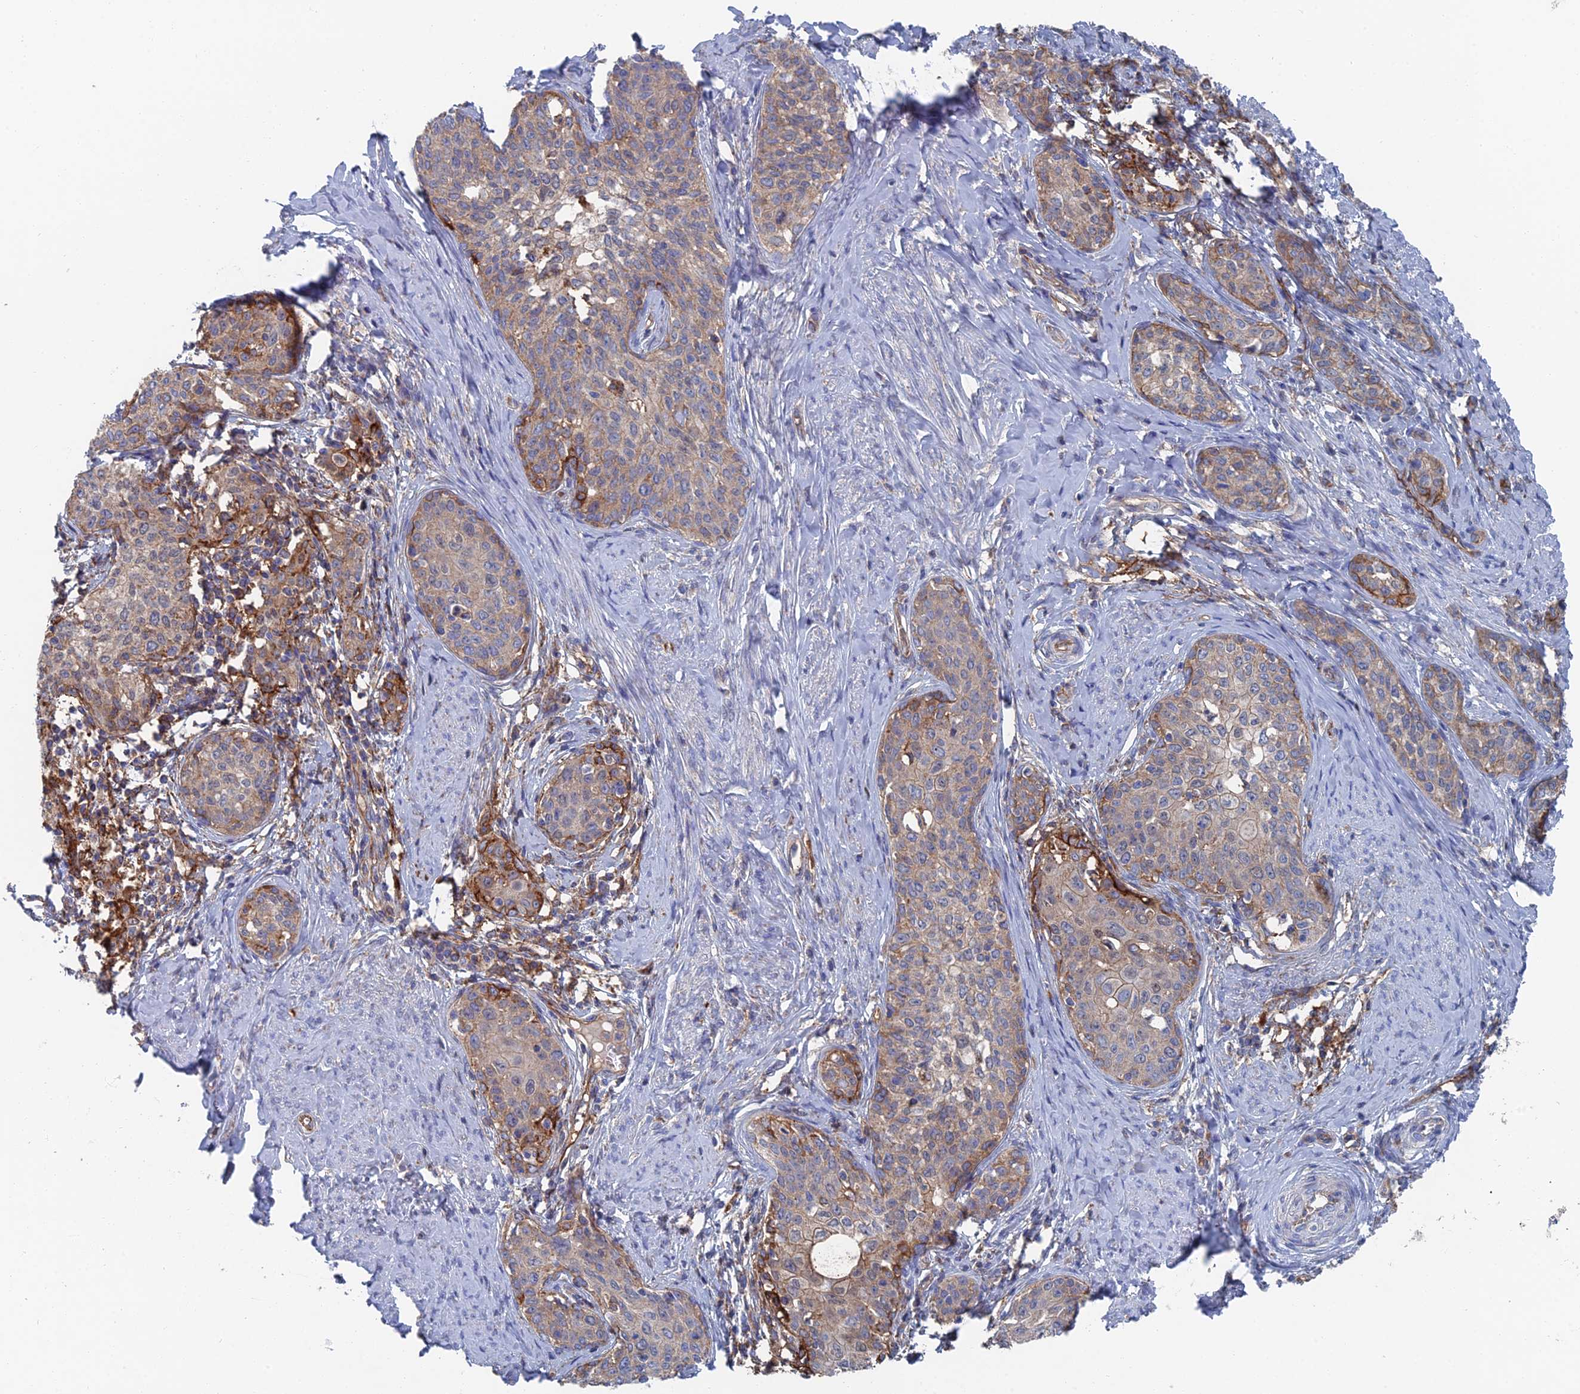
{"staining": {"intensity": "moderate", "quantity": "<25%", "location": "cytoplasmic/membranous"}, "tissue": "cervical cancer", "cell_type": "Tumor cells", "image_type": "cancer", "snomed": [{"axis": "morphology", "description": "Squamous cell carcinoma, NOS"}, {"axis": "morphology", "description": "Adenocarcinoma, NOS"}, {"axis": "topography", "description": "Cervix"}], "caption": "Protein expression analysis of human cervical cancer (squamous cell carcinoma) reveals moderate cytoplasmic/membranous positivity in approximately <25% of tumor cells.", "gene": "SNX11", "patient": {"sex": "female", "age": 52}}